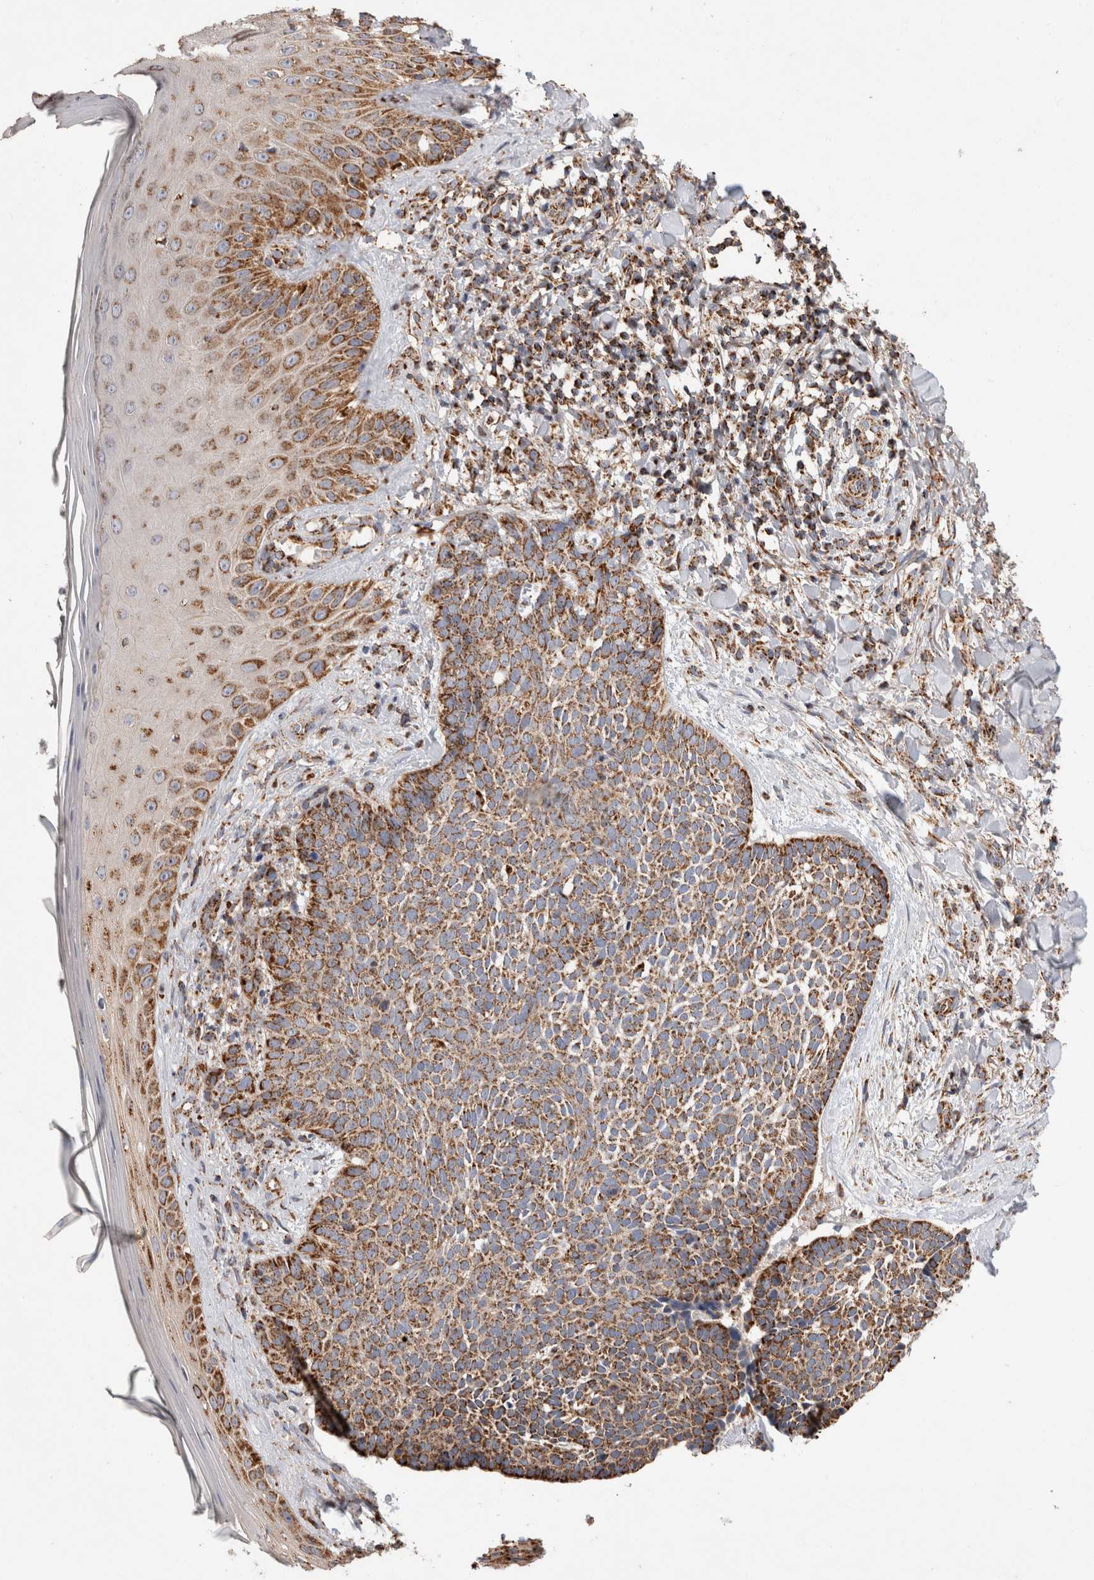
{"staining": {"intensity": "moderate", "quantity": ">75%", "location": "cytoplasmic/membranous"}, "tissue": "skin cancer", "cell_type": "Tumor cells", "image_type": "cancer", "snomed": [{"axis": "morphology", "description": "Normal tissue, NOS"}, {"axis": "morphology", "description": "Basal cell carcinoma"}, {"axis": "topography", "description": "Skin"}], "caption": "A brown stain shows moderate cytoplasmic/membranous staining of a protein in human basal cell carcinoma (skin) tumor cells.", "gene": "IARS2", "patient": {"sex": "male", "age": 67}}